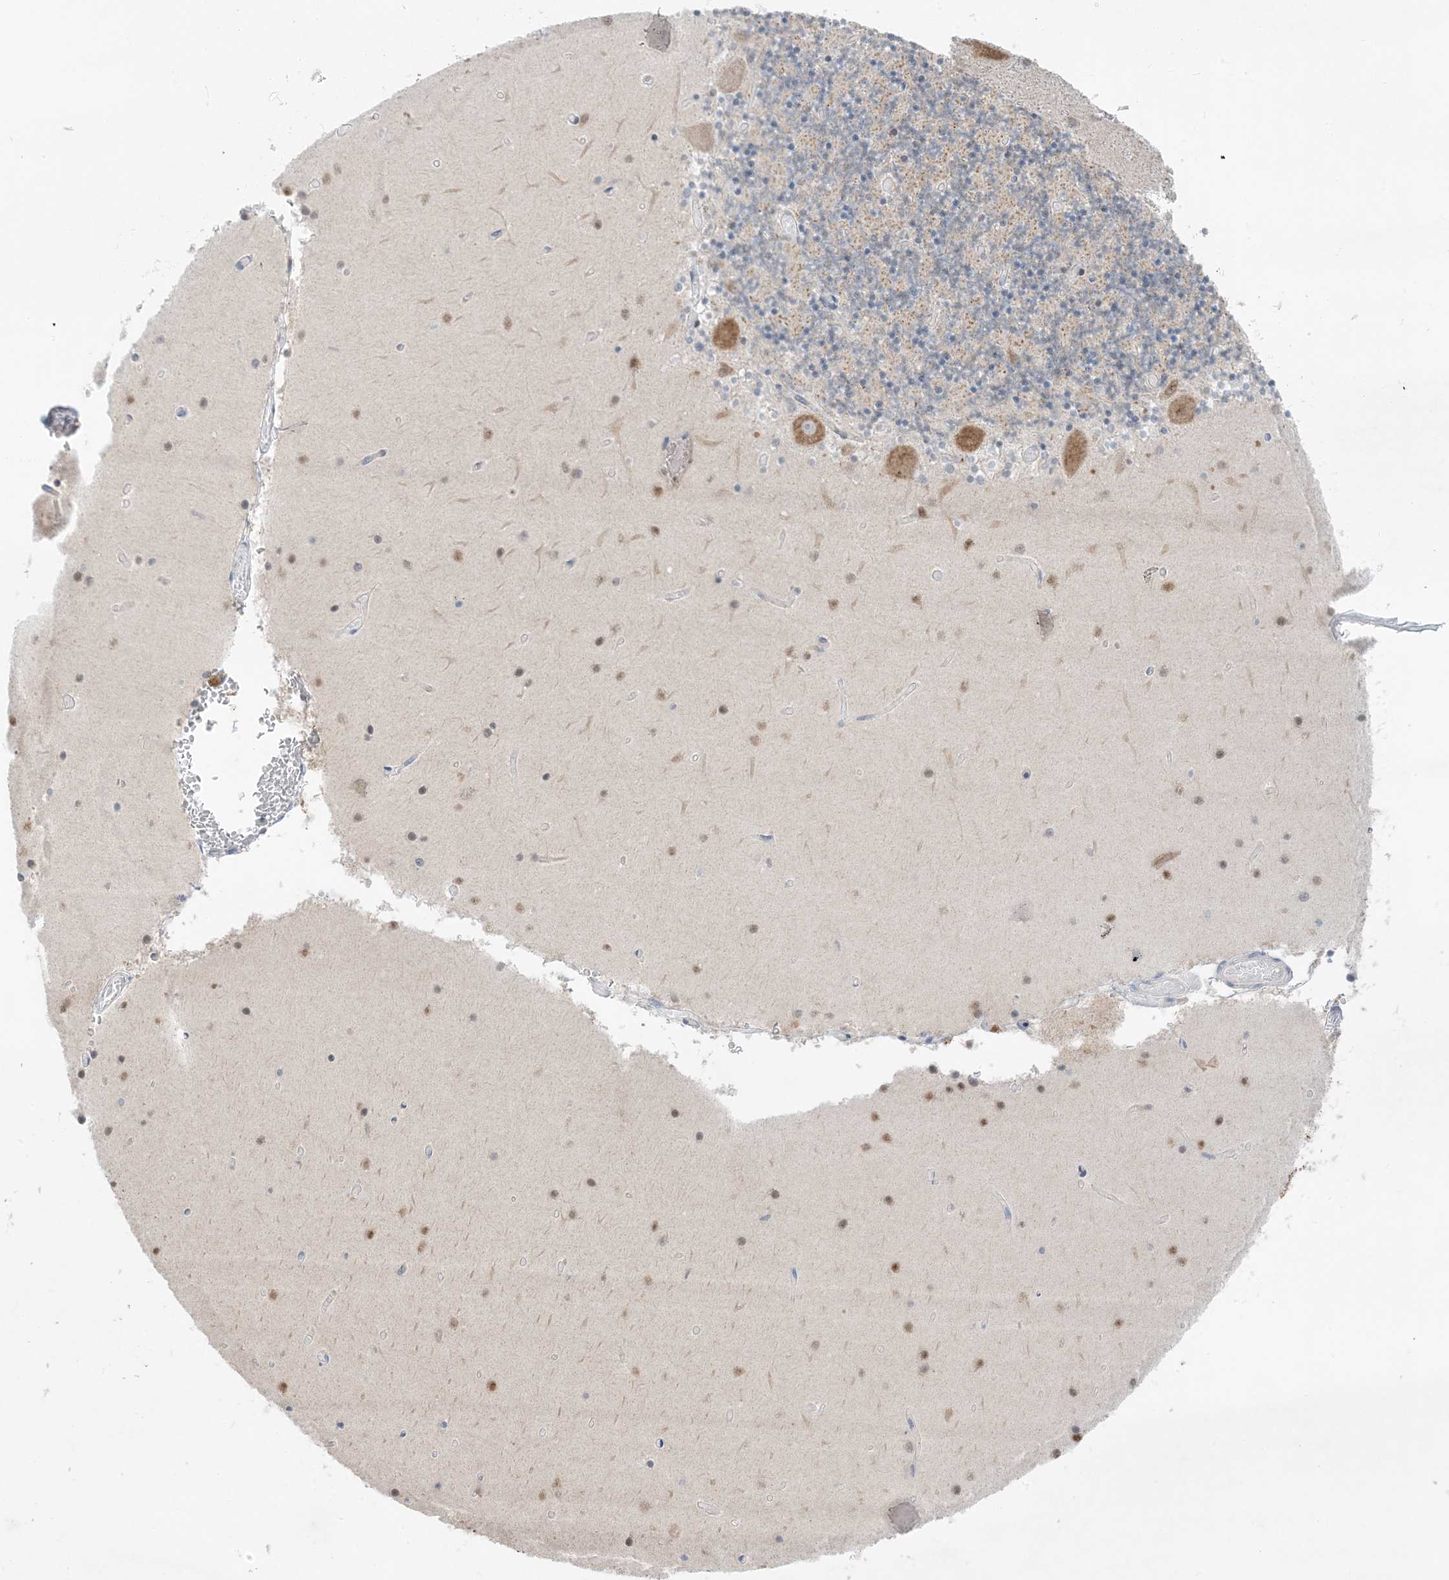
{"staining": {"intensity": "strong", "quantity": "<25%", "location": "cytoplasmic/membranous"}, "tissue": "cerebellum", "cell_type": "Cells in granular layer", "image_type": "normal", "snomed": [{"axis": "morphology", "description": "Normal tissue, NOS"}, {"axis": "topography", "description": "Cerebellum"}], "caption": "Immunohistochemical staining of normal cerebellum demonstrates strong cytoplasmic/membranous protein positivity in about <25% of cells in granular layer.", "gene": "RPP40", "patient": {"sex": "female", "age": 28}}